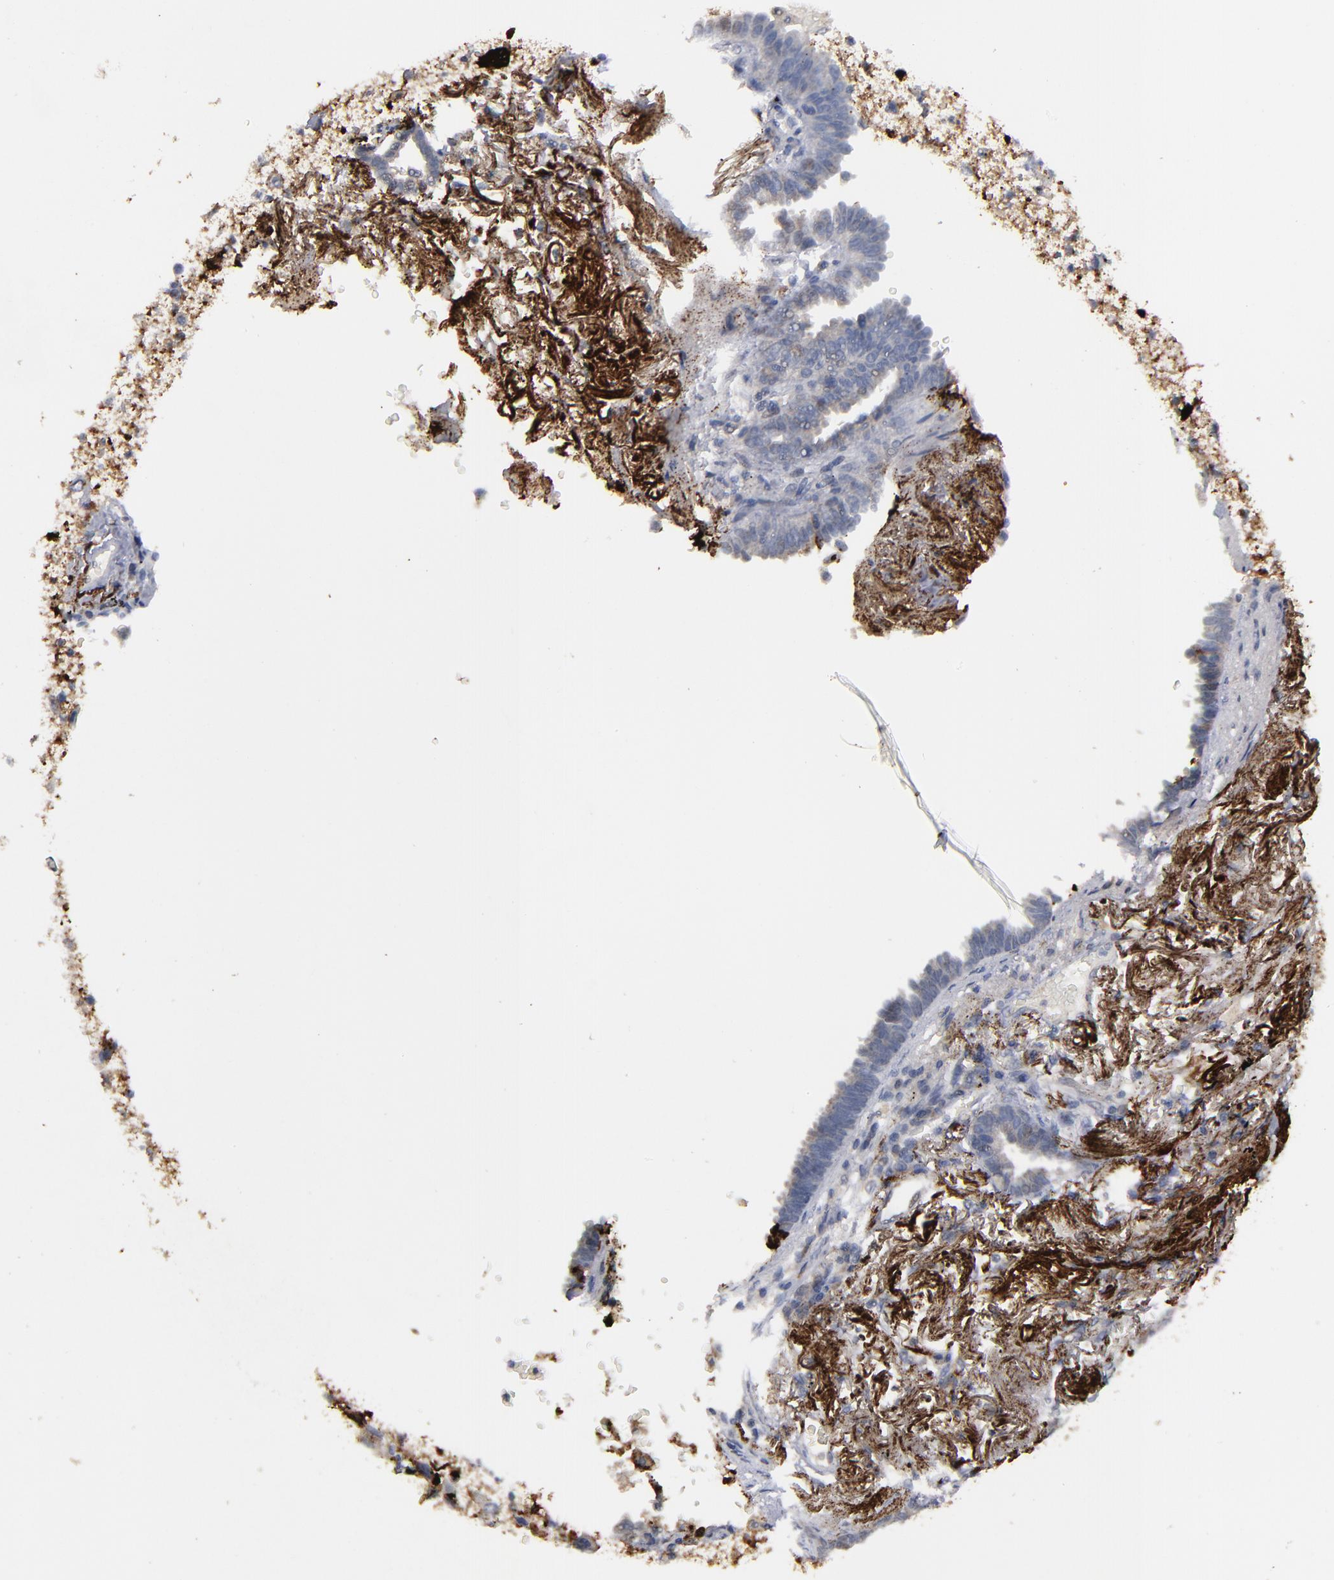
{"staining": {"intensity": "moderate", "quantity": "<25%", "location": "cytoplasmic/membranous"}, "tissue": "lung cancer", "cell_type": "Tumor cells", "image_type": "cancer", "snomed": [{"axis": "morphology", "description": "Adenocarcinoma, NOS"}, {"axis": "topography", "description": "Lung"}], "caption": "The micrograph exhibits staining of lung adenocarcinoma, revealing moderate cytoplasmic/membranous protein staining (brown color) within tumor cells. (Brightfield microscopy of DAB IHC at high magnification).", "gene": "GPM6B", "patient": {"sex": "female", "age": 64}}